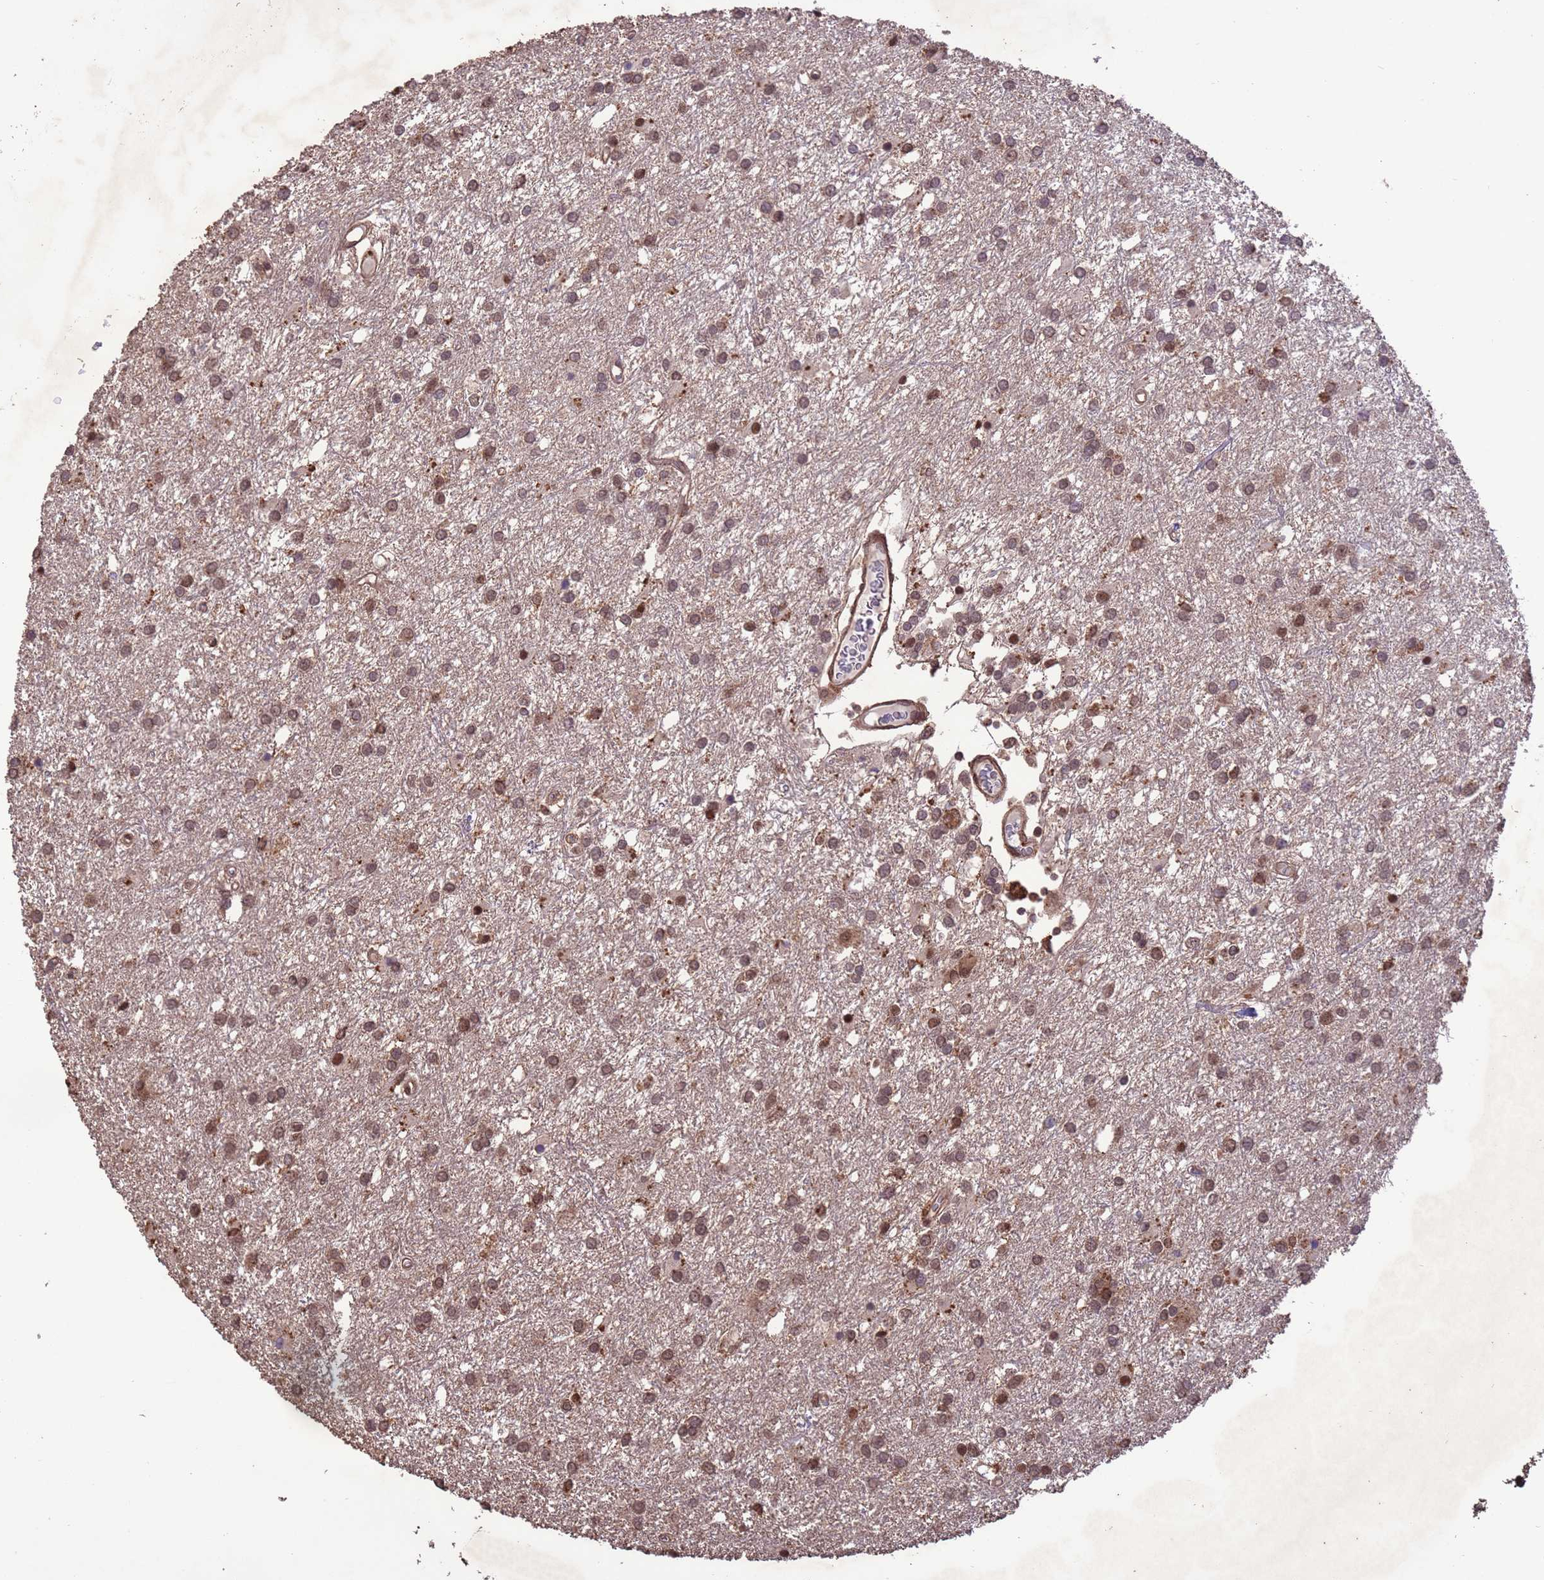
{"staining": {"intensity": "moderate", "quantity": ">75%", "location": "nuclear"}, "tissue": "glioma", "cell_type": "Tumor cells", "image_type": "cancer", "snomed": [{"axis": "morphology", "description": "Glioma, malignant, High grade"}, {"axis": "topography", "description": "Brain"}], "caption": "Immunohistochemical staining of human glioma reveals medium levels of moderate nuclear expression in approximately >75% of tumor cells. (brown staining indicates protein expression, while blue staining denotes nuclei).", "gene": "VSTM4", "patient": {"sex": "female", "age": 50}}